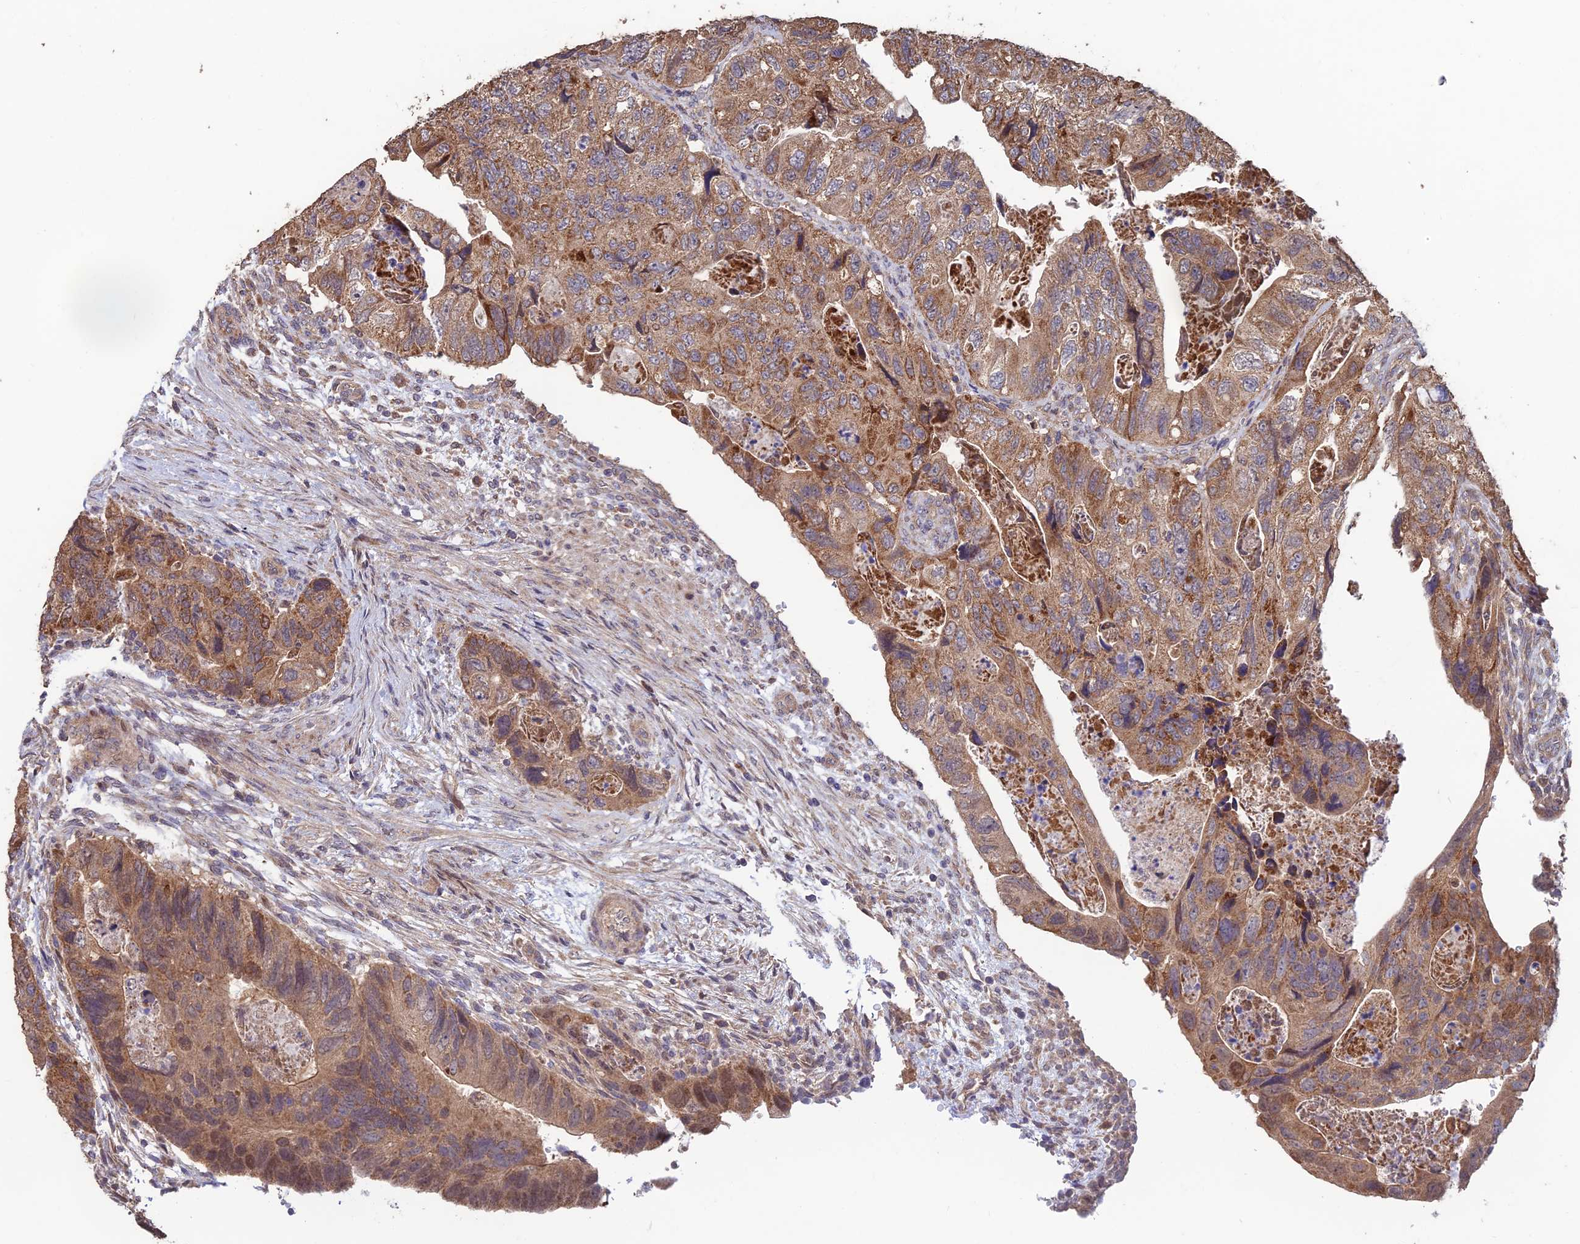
{"staining": {"intensity": "moderate", "quantity": ">75%", "location": "cytoplasmic/membranous"}, "tissue": "colorectal cancer", "cell_type": "Tumor cells", "image_type": "cancer", "snomed": [{"axis": "morphology", "description": "Adenocarcinoma, NOS"}, {"axis": "topography", "description": "Rectum"}], "caption": "Colorectal cancer (adenocarcinoma) was stained to show a protein in brown. There is medium levels of moderate cytoplasmic/membranous positivity in about >75% of tumor cells.", "gene": "SHISA5", "patient": {"sex": "male", "age": 63}}